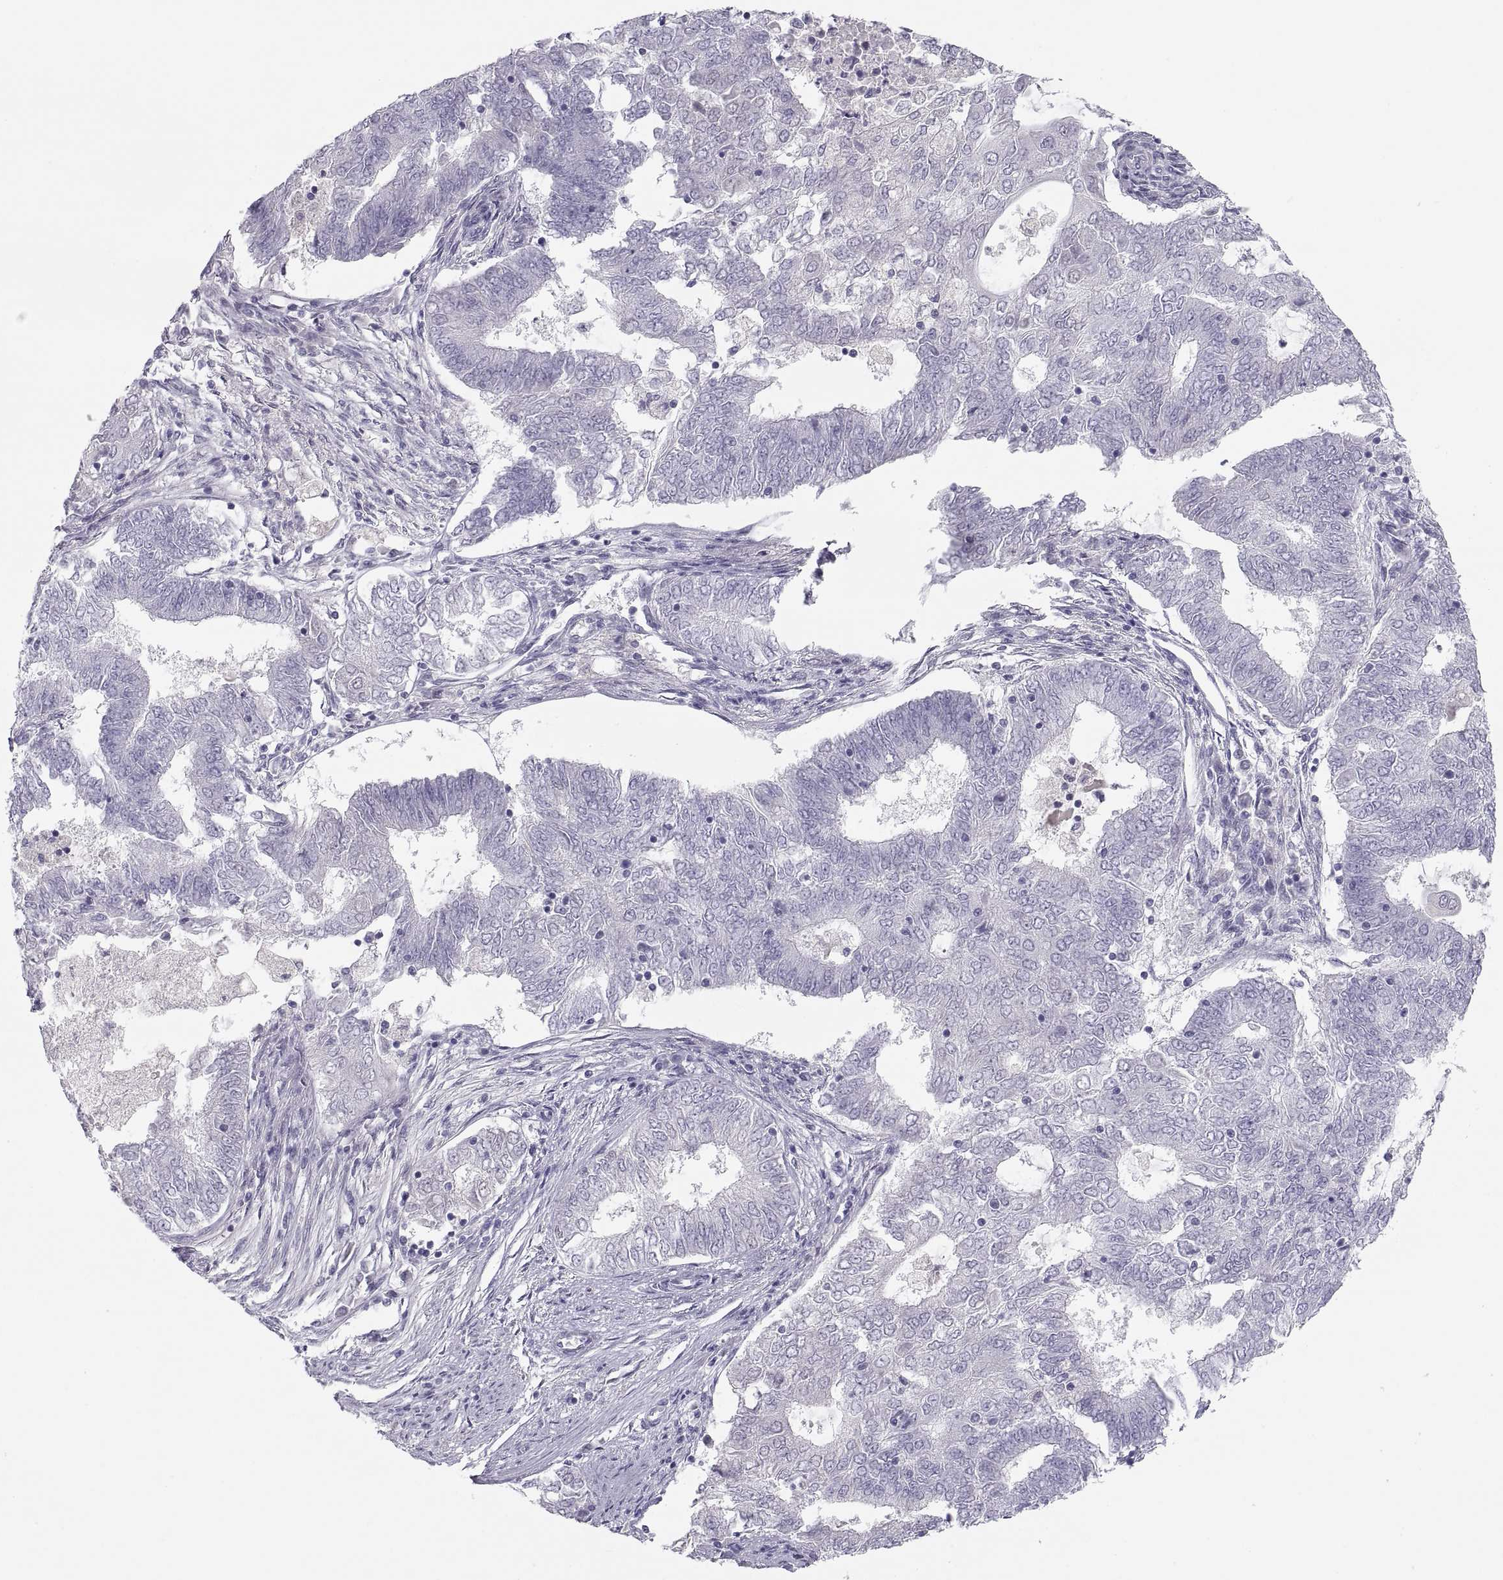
{"staining": {"intensity": "weak", "quantity": "<25%", "location": "cytoplasmic/membranous"}, "tissue": "endometrial cancer", "cell_type": "Tumor cells", "image_type": "cancer", "snomed": [{"axis": "morphology", "description": "Adenocarcinoma, NOS"}, {"axis": "topography", "description": "Endometrium"}], "caption": "Adenocarcinoma (endometrial) stained for a protein using immunohistochemistry reveals no positivity tumor cells.", "gene": "MAGEB2", "patient": {"sex": "female", "age": 62}}